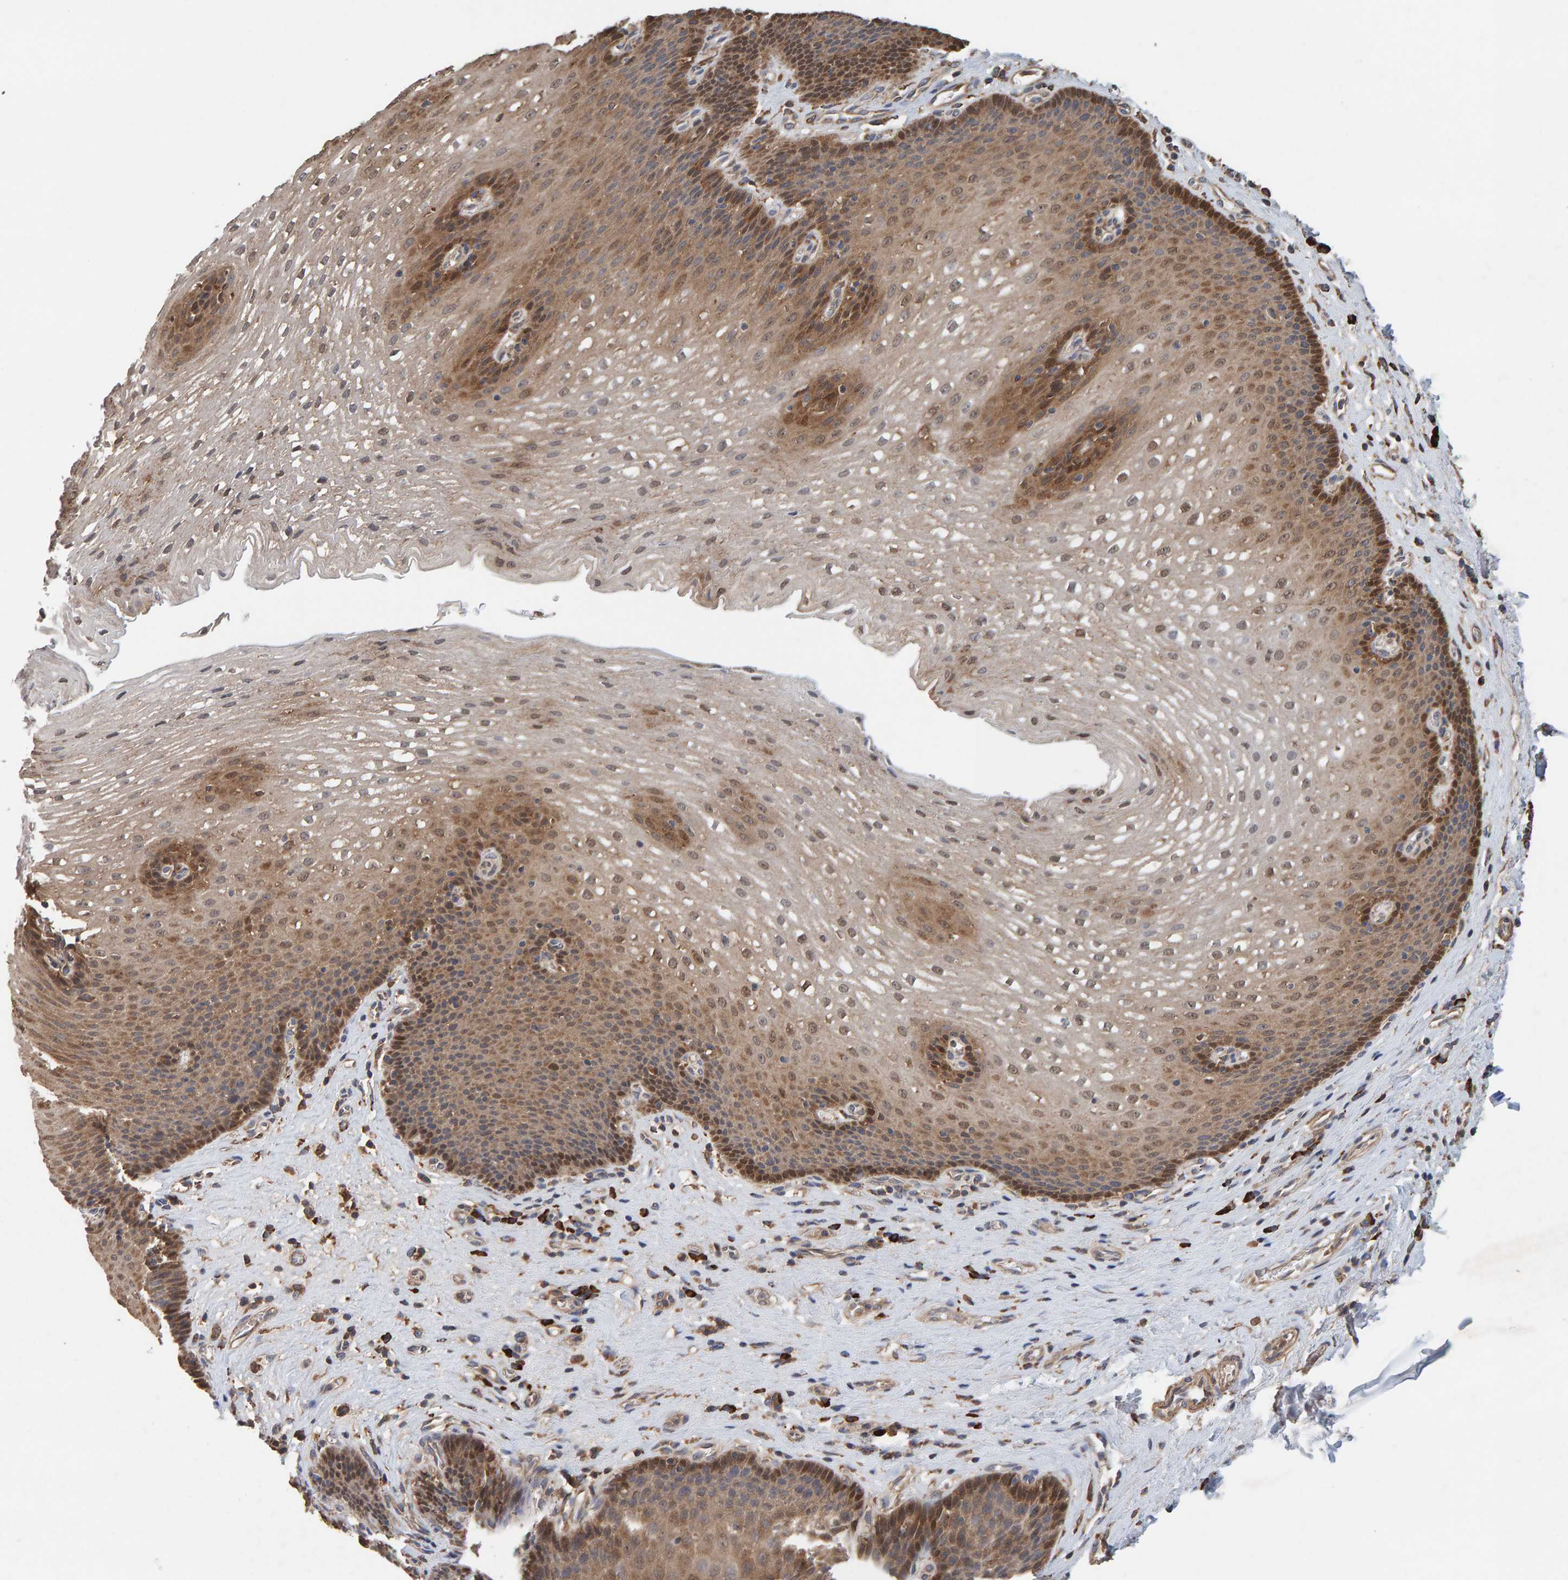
{"staining": {"intensity": "moderate", "quantity": ">75%", "location": "cytoplasmic/membranous,nuclear"}, "tissue": "esophagus", "cell_type": "Squamous epithelial cells", "image_type": "normal", "snomed": [{"axis": "morphology", "description": "Normal tissue, NOS"}, {"axis": "topography", "description": "Esophagus"}], "caption": "Immunohistochemistry (IHC) image of unremarkable esophagus: esophagus stained using IHC displays medium levels of moderate protein expression localized specifically in the cytoplasmic/membranous,nuclear of squamous epithelial cells, appearing as a cytoplasmic/membranous,nuclear brown color.", "gene": "PLA2G3", "patient": {"sex": "male", "age": 48}}